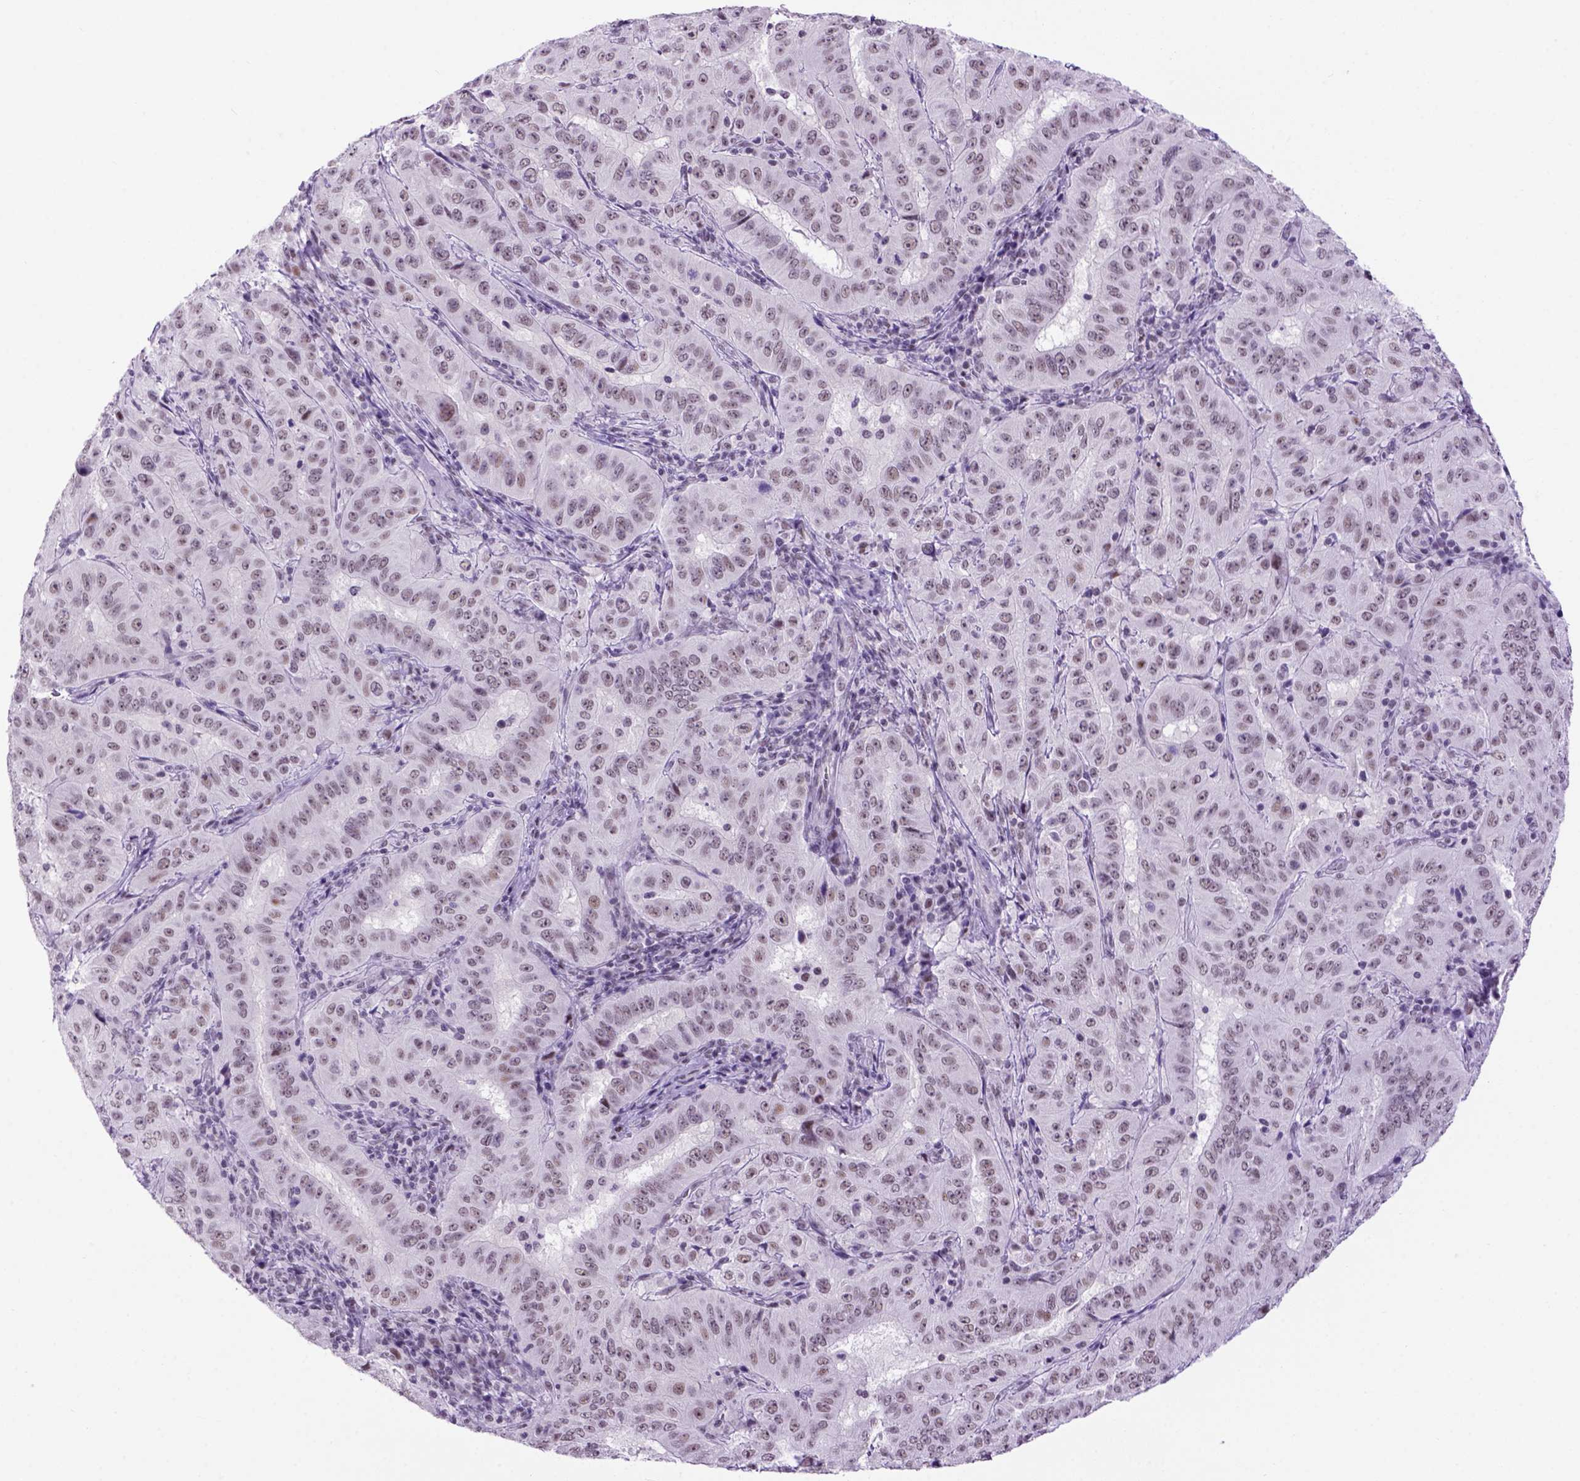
{"staining": {"intensity": "weak", "quantity": "<25%", "location": "nuclear"}, "tissue": "pancreatic cancer", "cell_type": "Tumor cells", "image_type": "cancer", "snomed": [{"axis": "morphology", "description": "Adenocarcinoma, NOS"}, {"axis": "topography", "description": "Pancreas"}], "caption": "Pancreatic cancer (adenocarcinoma) was stained to show a protein in brown. There is no significant staining in tumor cells.", "gene": "TBPL1", "patient": {"sex": "male", "age": 63}}